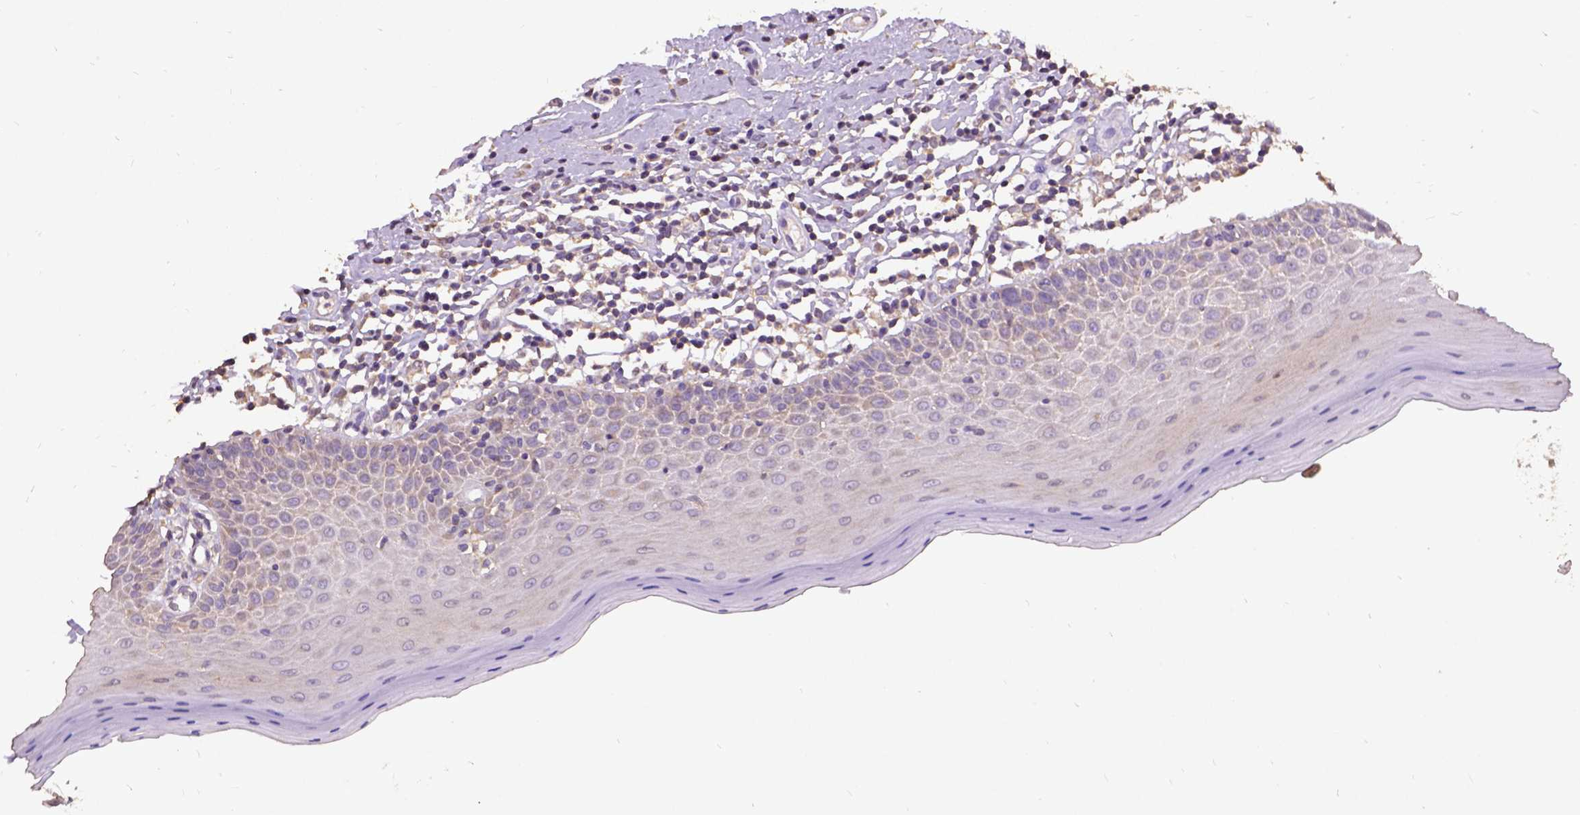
{"staining": {"intensity": "moderate", "quantity": "<25%", "location": "cytoplasmic/membranous"}, "tissue": "oral mucosa", "cell_type": "Squamous epithelial cells", "image_type": "normal", "snomed": [{"axis": "morphology", "description": "Normal tissue, NOS"}, {"axis": "topography", "description": "Oral tissue"}, {"axis": "topography", "description": "Tounge, NOS"}], "caption": "Protein analysis of unremarkable oral mucosa demonstrates moderate cytoplasmic/membranous staining in about <25% of squamous epithelial cells.", "gene": "DQX1", "patient": {"sex": "female", "age": 58}}